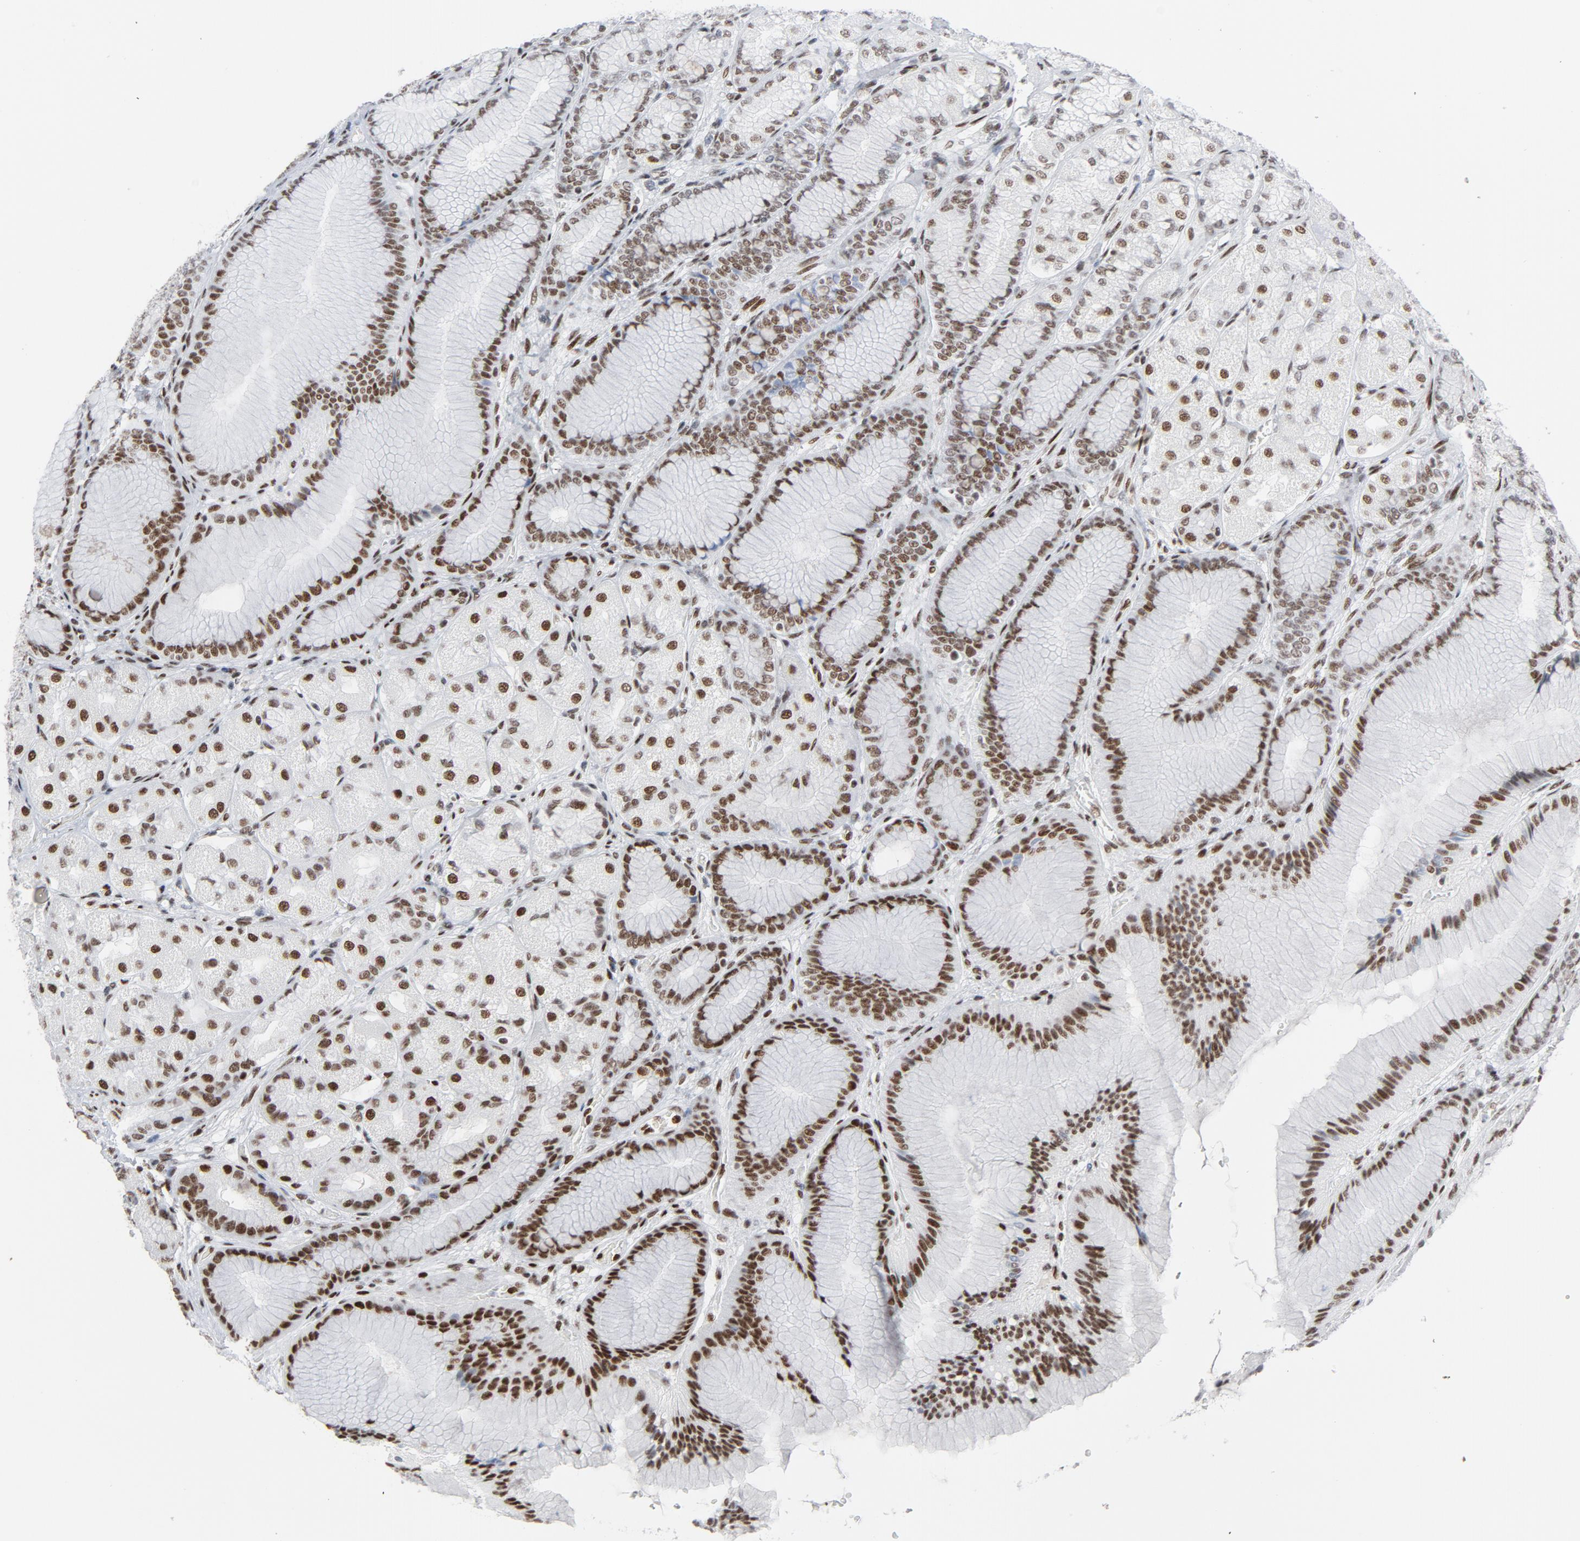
{"staining": {"intensity": "moderate", "quantity": ">75%", "location": "nuclear"}, "tissue": "stomach", "cell_type": "Glandular cells", "image_type": "normal", "snomed": [{"axis": "morphology", "description": "Normal tissue, NOS"}, {"axis": "morphology", "description": "Adenocarcinoma, NOS"}, {"axis": "topography", "description": "Stomach"}, {"axis": "topography", "description": "Stomach, lower"}], "caption": "Protein analysis of benign stomach exhibits moderate nuclear staining in approximately >75% of glandular cells.", "gene": "HSF1", "patient": {"sex": "female", "age": 65}}